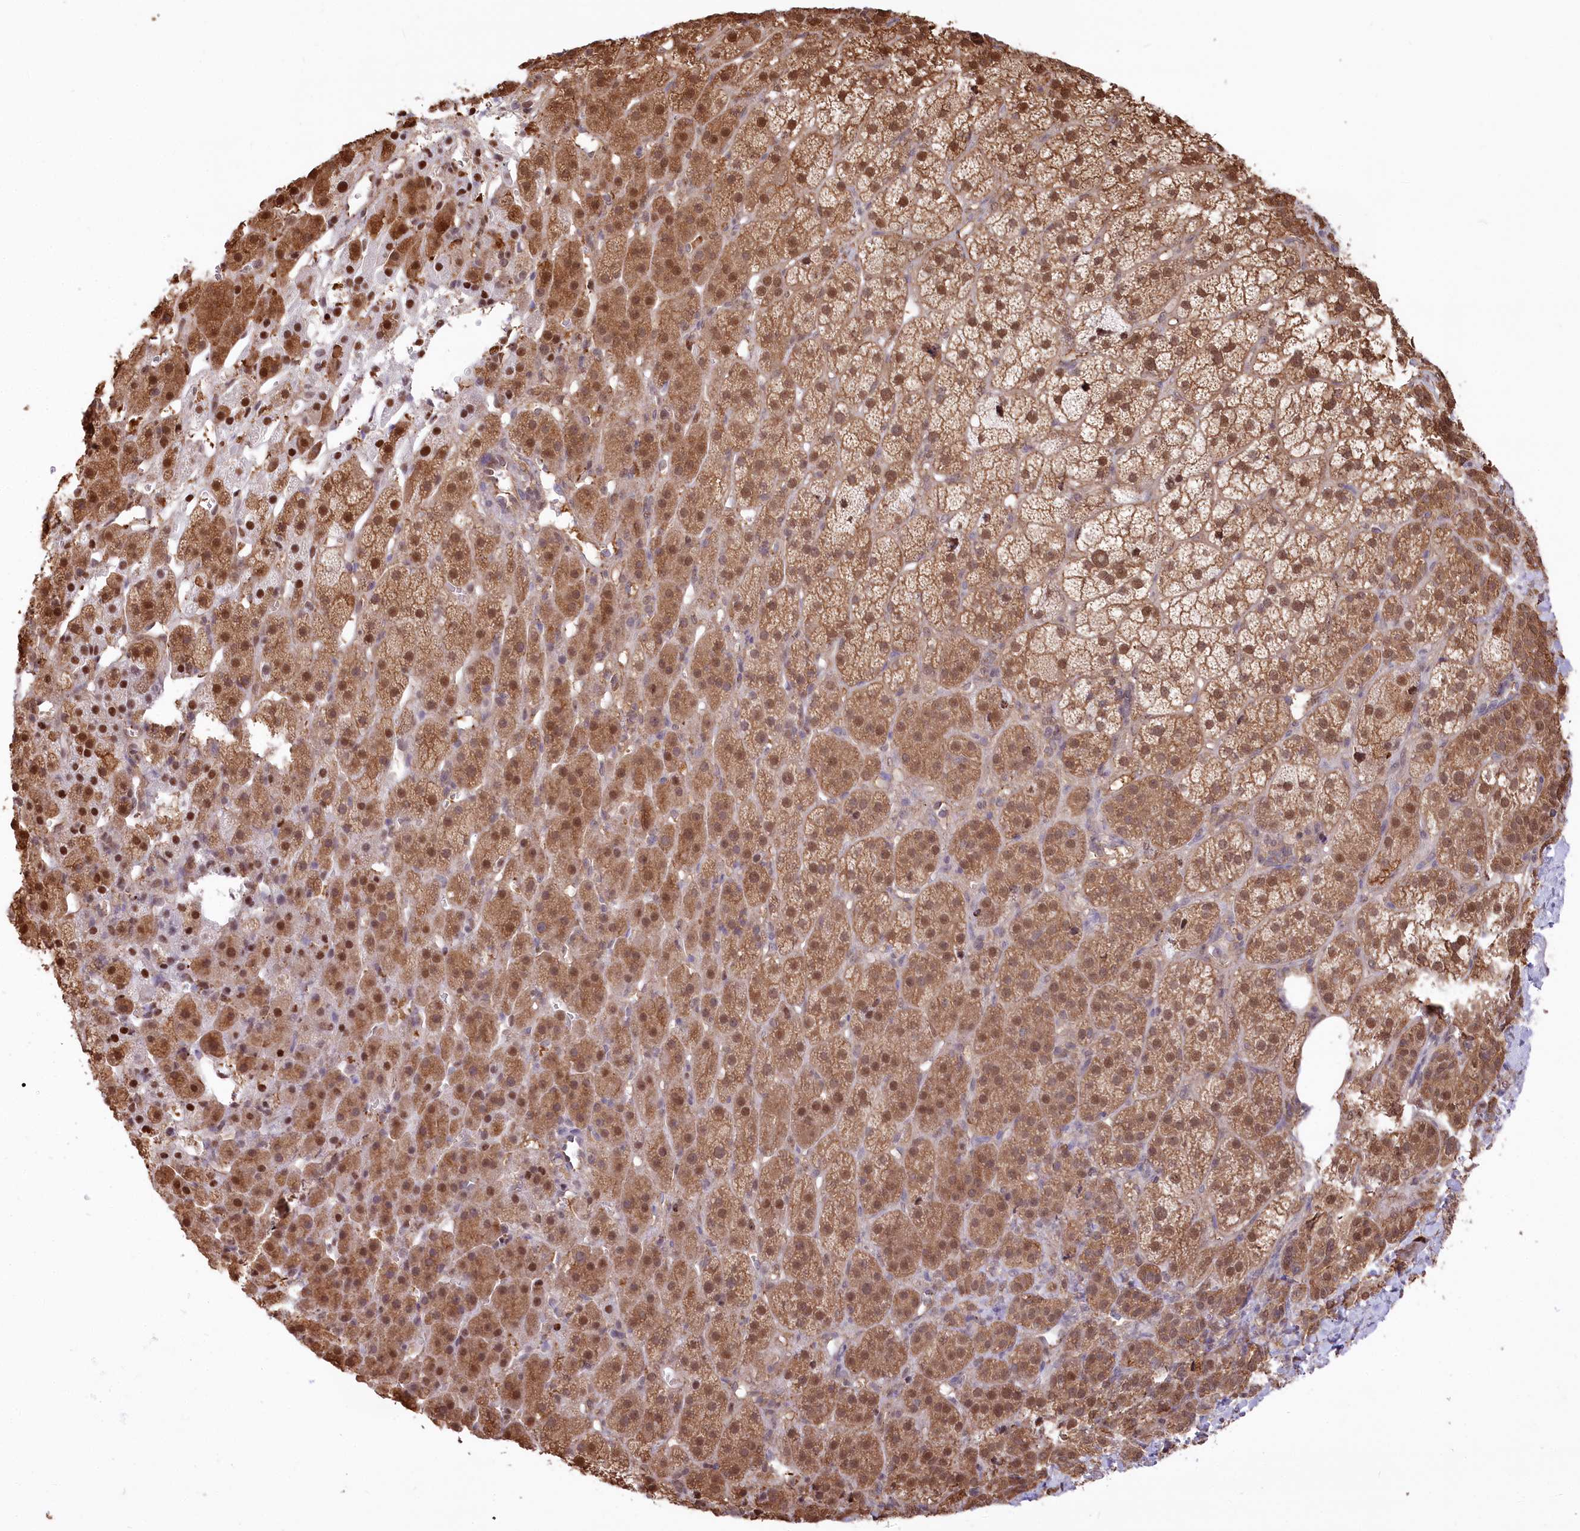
{"staining": {"intensity": "moderate", "quantity": ">75%", "location": "cytoplasmic/membranous,nuclear"}, "tissue": "adrenal gland", "cell_type": "Glandular cells", "image_type": "normal", "snomed": [{"axis": "morphology", "description": "Normal tissue, NOS"}, {"axis": "topography", "description": "Adrenal gland"}], "caption": "Moderate cytoplasmic/membranous,nuclear expression is appreciated in approximately >75% of glandular cells in benign adrenal gland. Nuclei are stained in blue.", "gene": "PSMA1", "patient": {"sex": "female", "age": 57}}